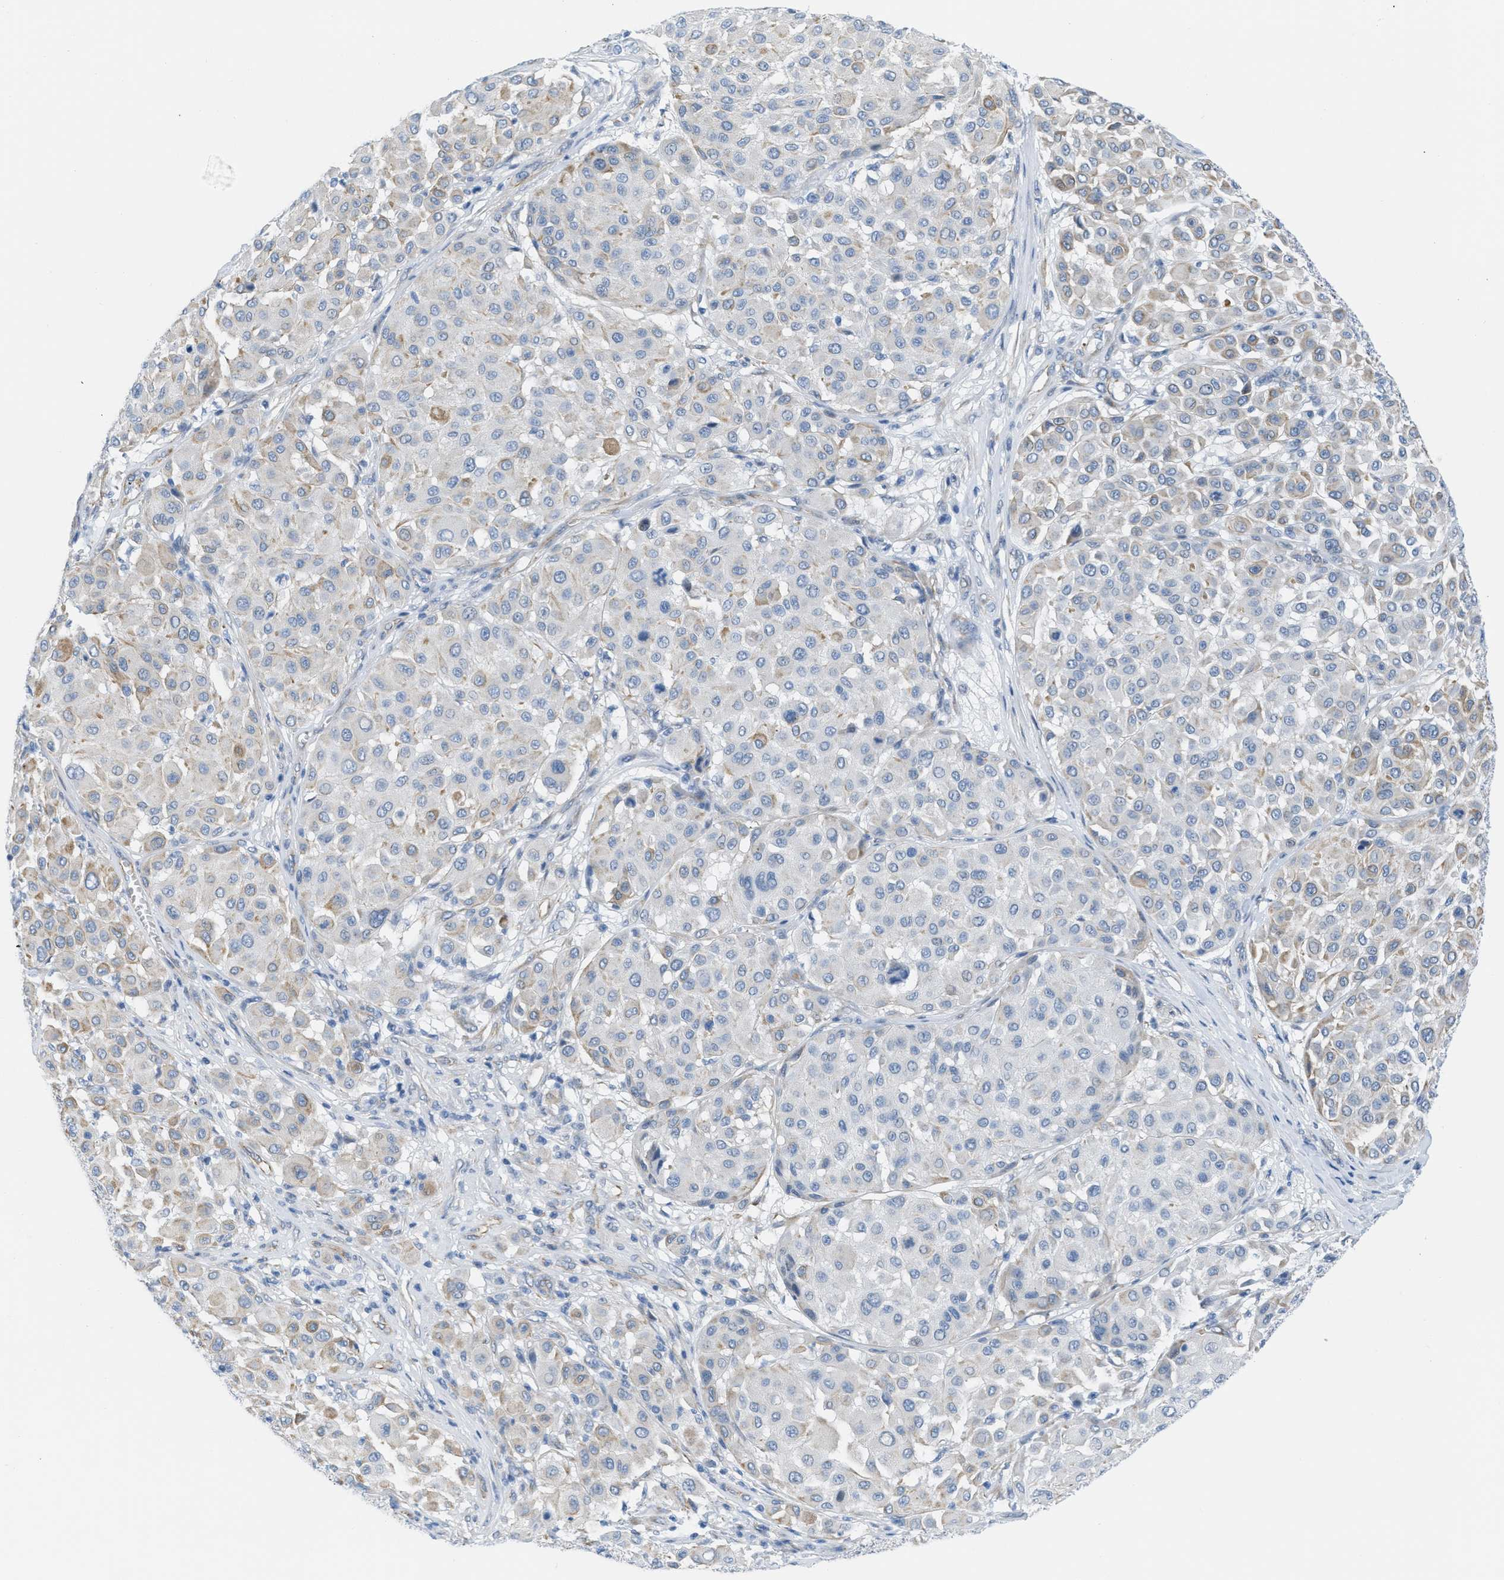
{"staining": {"intensity": "weak", "quantity": "25%-75%", "location": "cytoplasmic/membranous"}, "tissue": "melanoma", "cell_type": "Tumor cells", "image_type": "cancer", "snomed": [{"axis": "morphology", "description": "Malignant melanoma, Metastatic site"}, {"axis": "topography", "description": "Soft tissue"}], "caption": "Protein staining reveals weak cytoplasmic/membranous positivity in about 25%-75% of tumor cells in malignant melanoma (metastatic site). Nuclei are stained in blue.", "gene": "SLC12A1", "patient": {"sex": "male", "age": 41}}